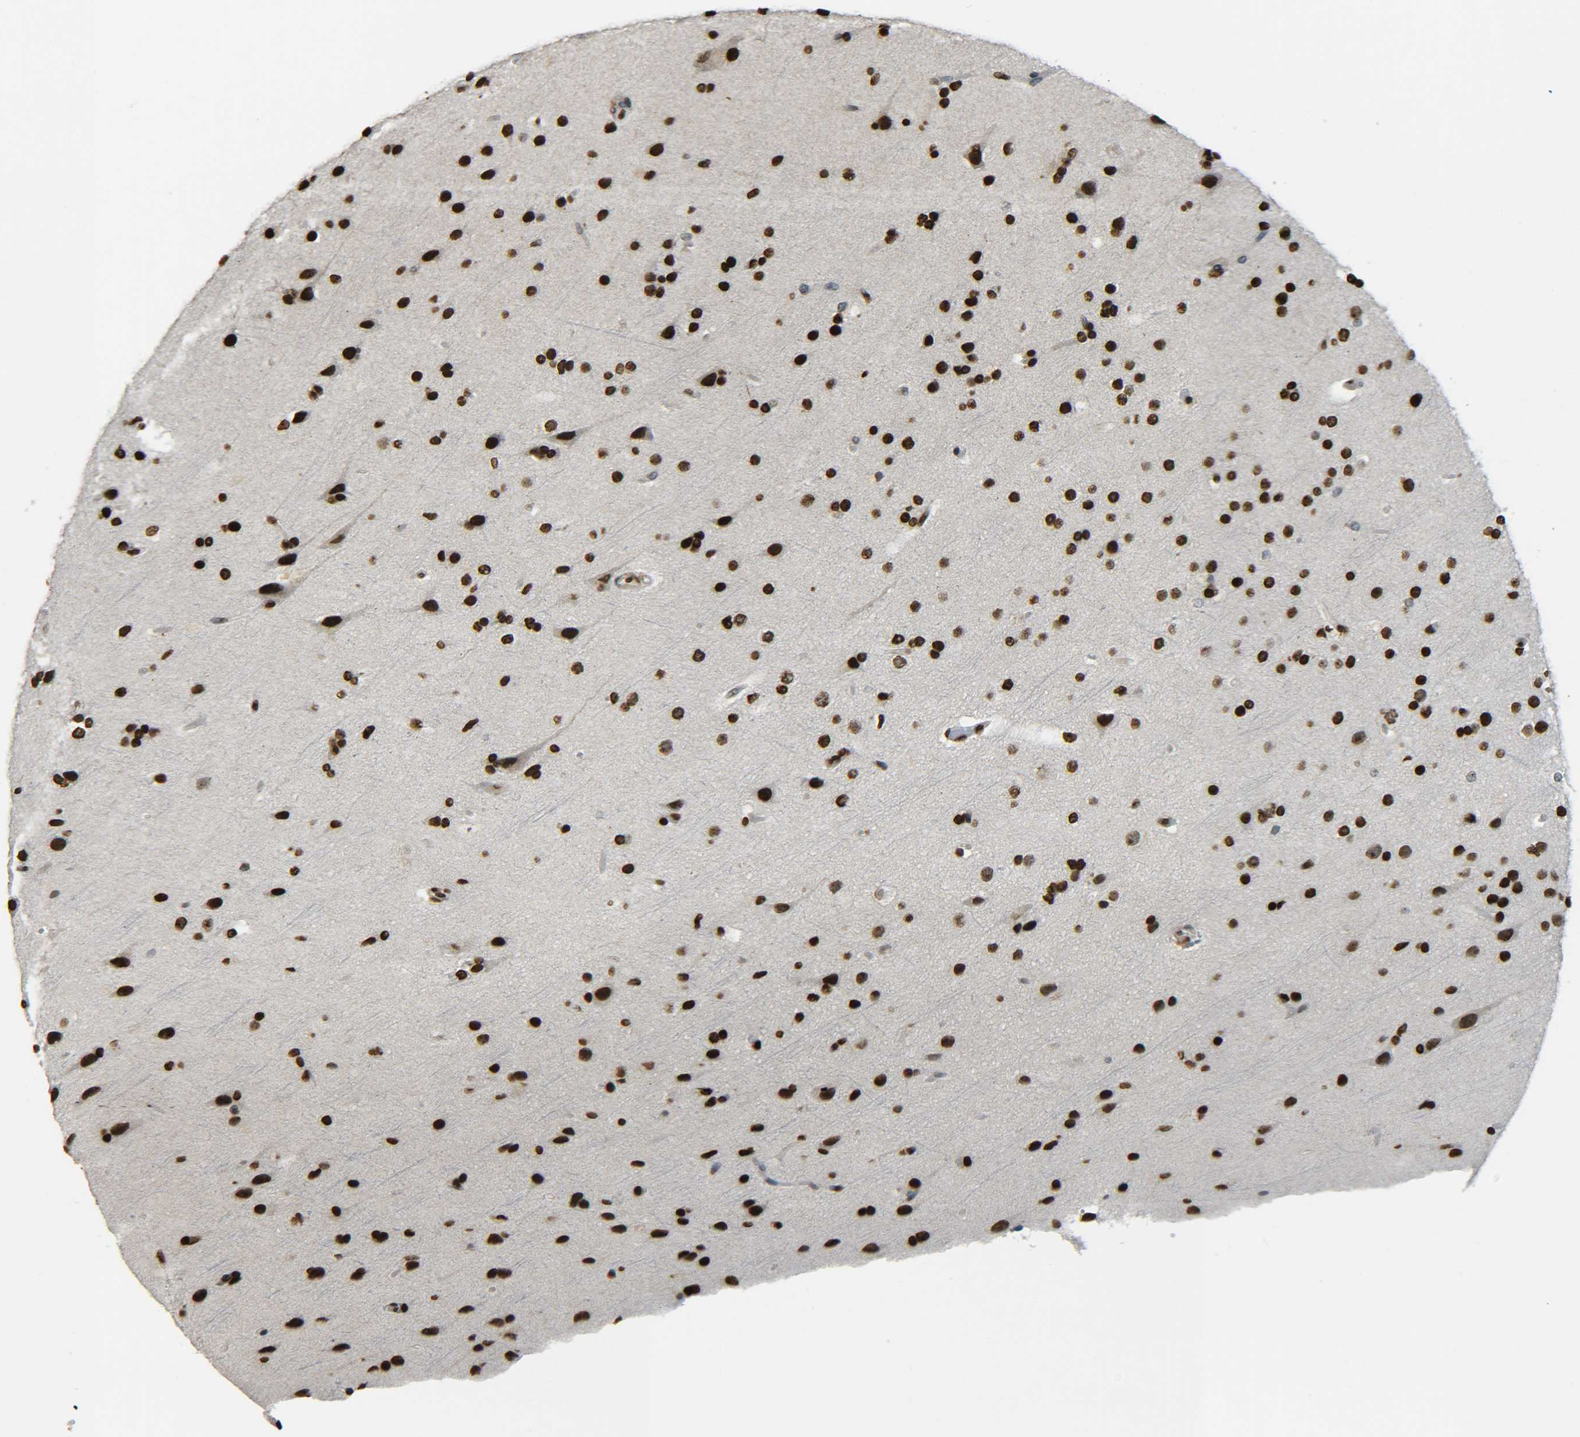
{"staining": {"intensity": "strong", "quantity": ">75%", "location": "nuclear"}, "tissue": "glioma", "cell_type": "Tumor cells", "image_type": "cancer", "snomed": [{"axis": "morphology", "description": "Glioma, malignant, Low grade"}, {"axis": "topography", "description": "Cerebral cortex"}], "caption": "This micrograph demonstrates immunohistochemistry (IHC) staining of malignant low-grade glioma, with high strong nuclear staining in approximately >75% of tumor cells.", "gene": "H4C16", "patient": {"sex": "female", "age": 47}}